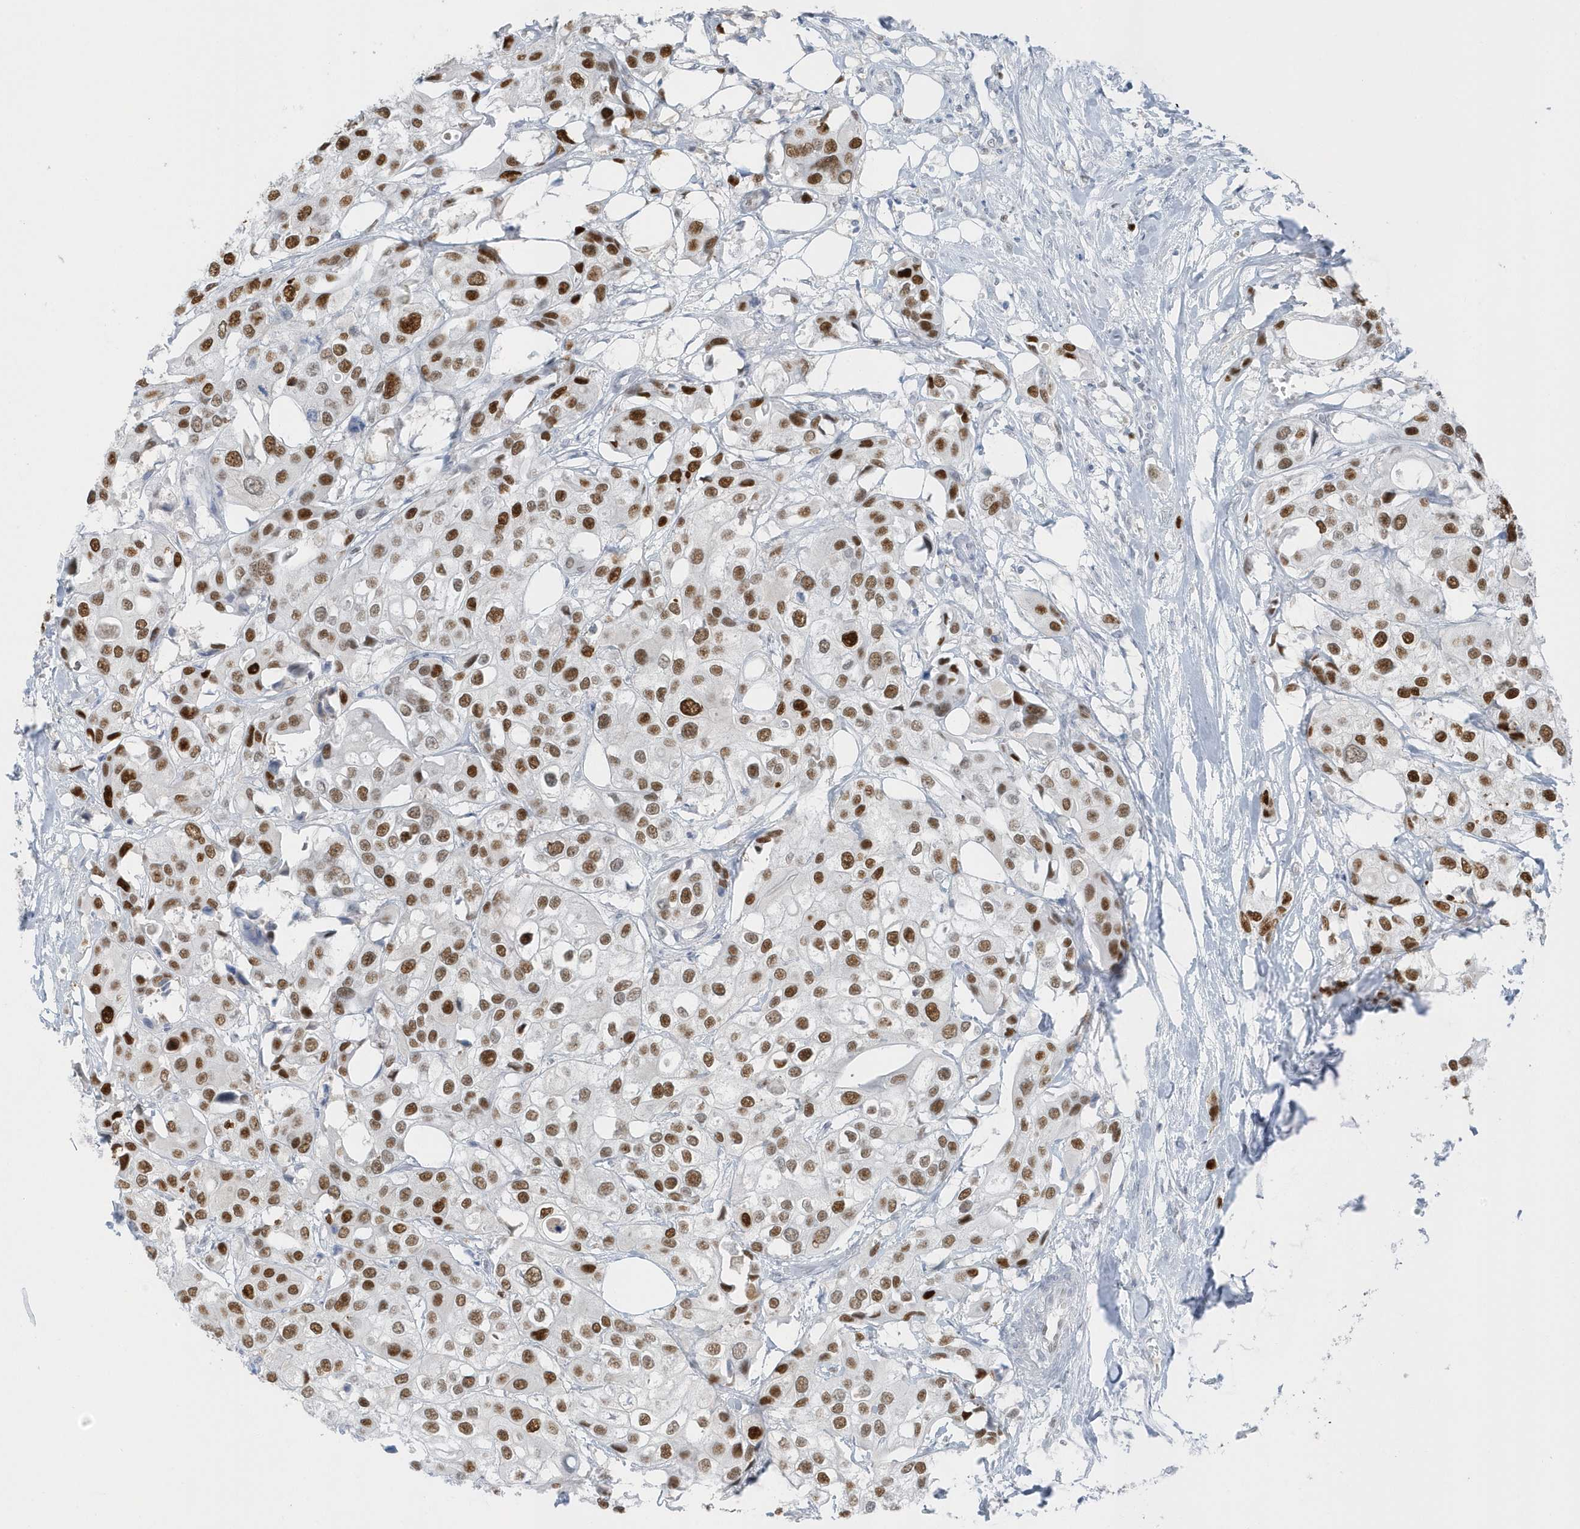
{"staining": {"intensity": "moderate", "quantity": ">75%", "location": "nuclear"}, "tissue": "urothelial cancer", "cell_type": "Tumor cells", "image_type": "cancer", "snomed": [{"axis": "morphology", "description": "Urothelial carcinoma, High grade"}, {"axis": "topography", "description": "Urinary bladder"}], "caption": "Urothelial carcinoma (high-grade) tissue displays moderate nuclear staining in approximately >75% of tumor cells, visualized by immunohistochemistry.", "gene": "SMIM34", "patient": {"sex": "male", "age": 64}}